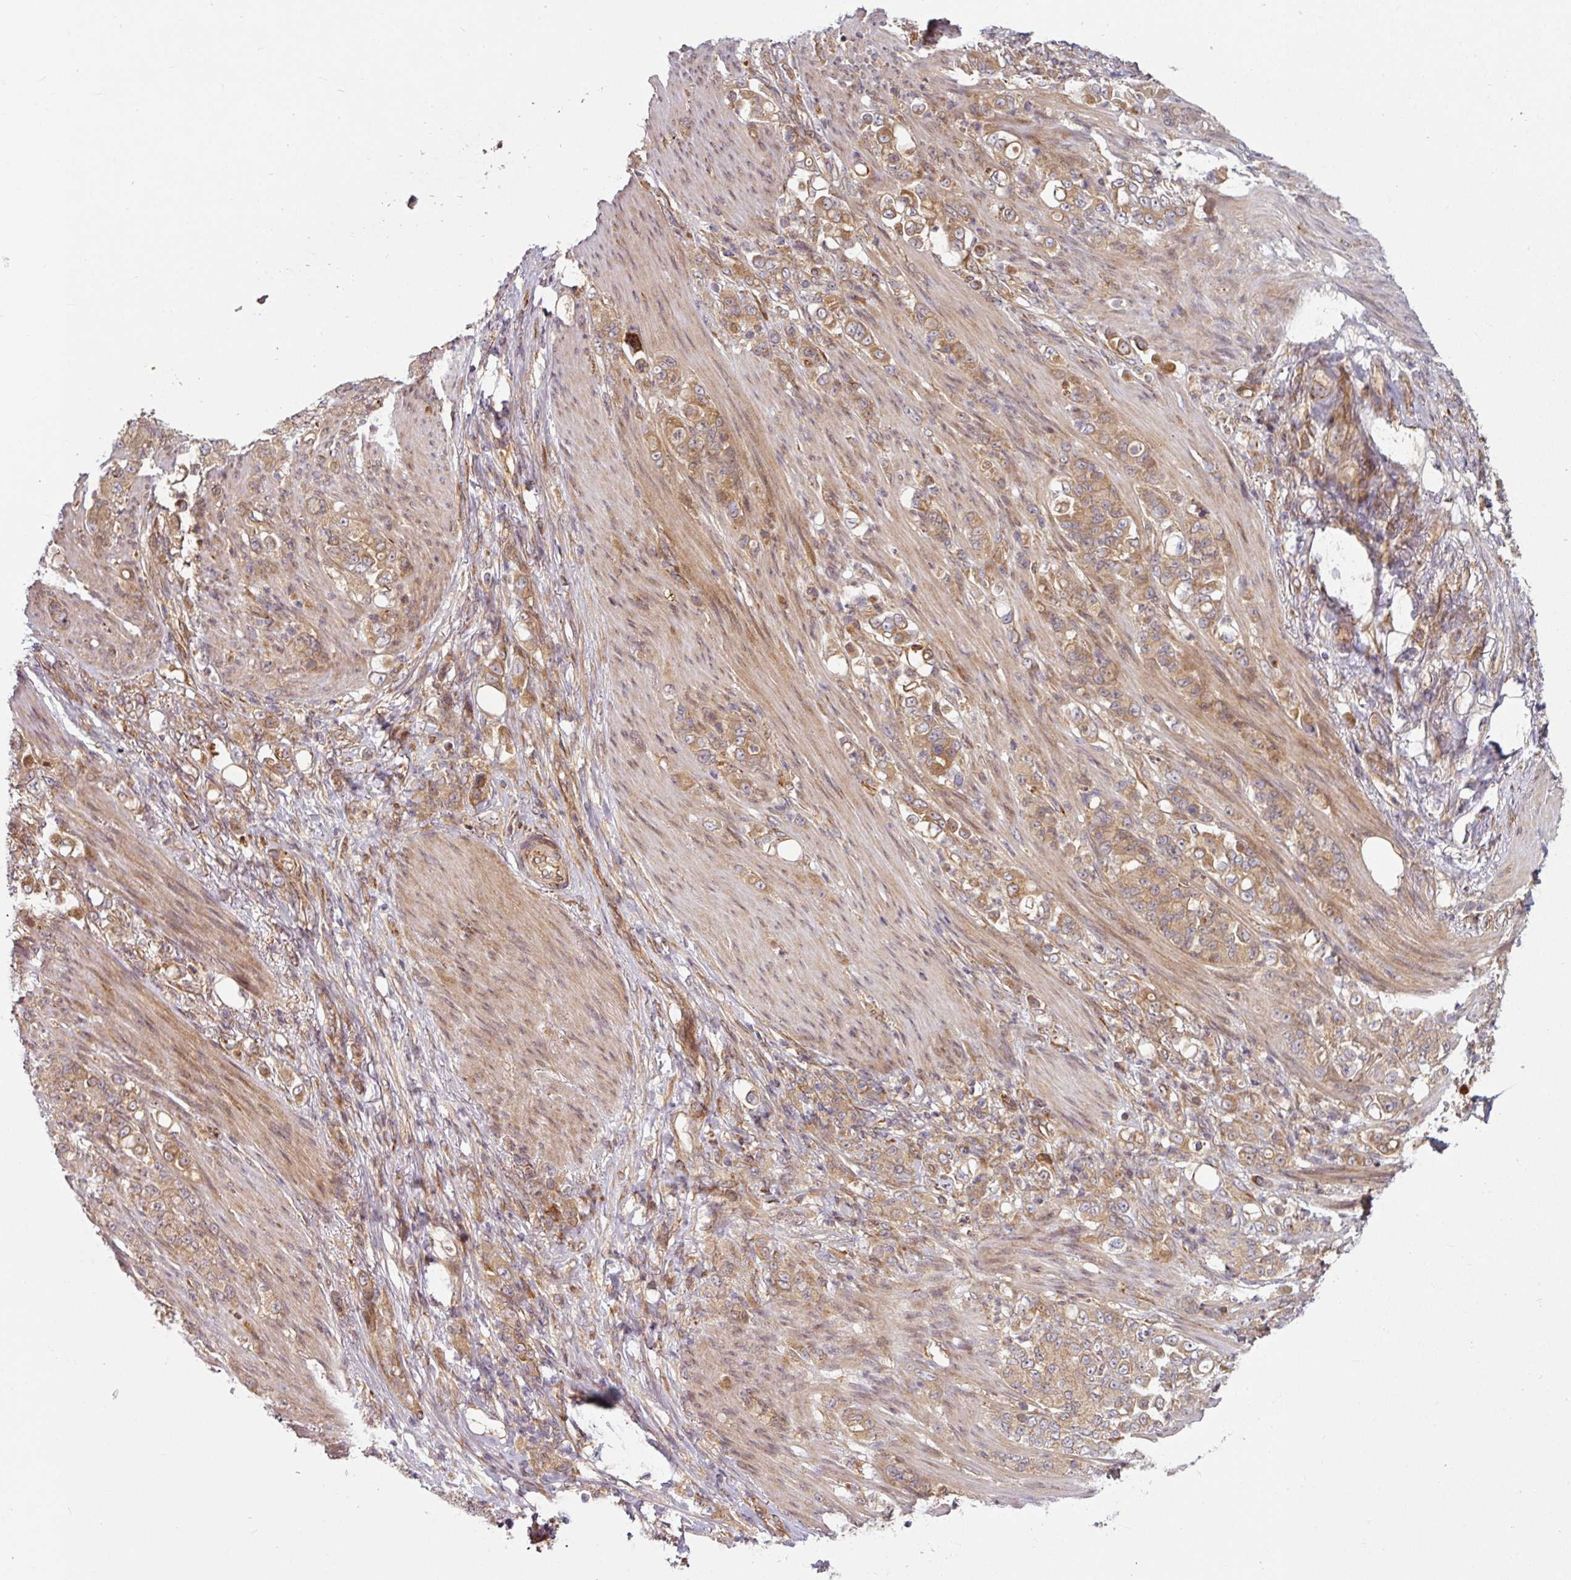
{"staining": {"intensity": "moderate", "quantity": ">75%", "location": "cytoplasmic/membranous"}, "tissue": "stomach cancer", "cell_type": "Tumor cells", "image_type": "cancer", "snomed": [{"axis": "morphology", "description": "Adenocarcinoma, NOS"}, {"axis": "topography", "description": "Stomach"}], "caption": "A medium amount of moderate cytoplasmic/membranous expression is seen in about >75% of tumor cells in stomach adenocarcinoma tissue.", "gene": "RAB5A", "patient": {"sex": "female", "age": 79}}